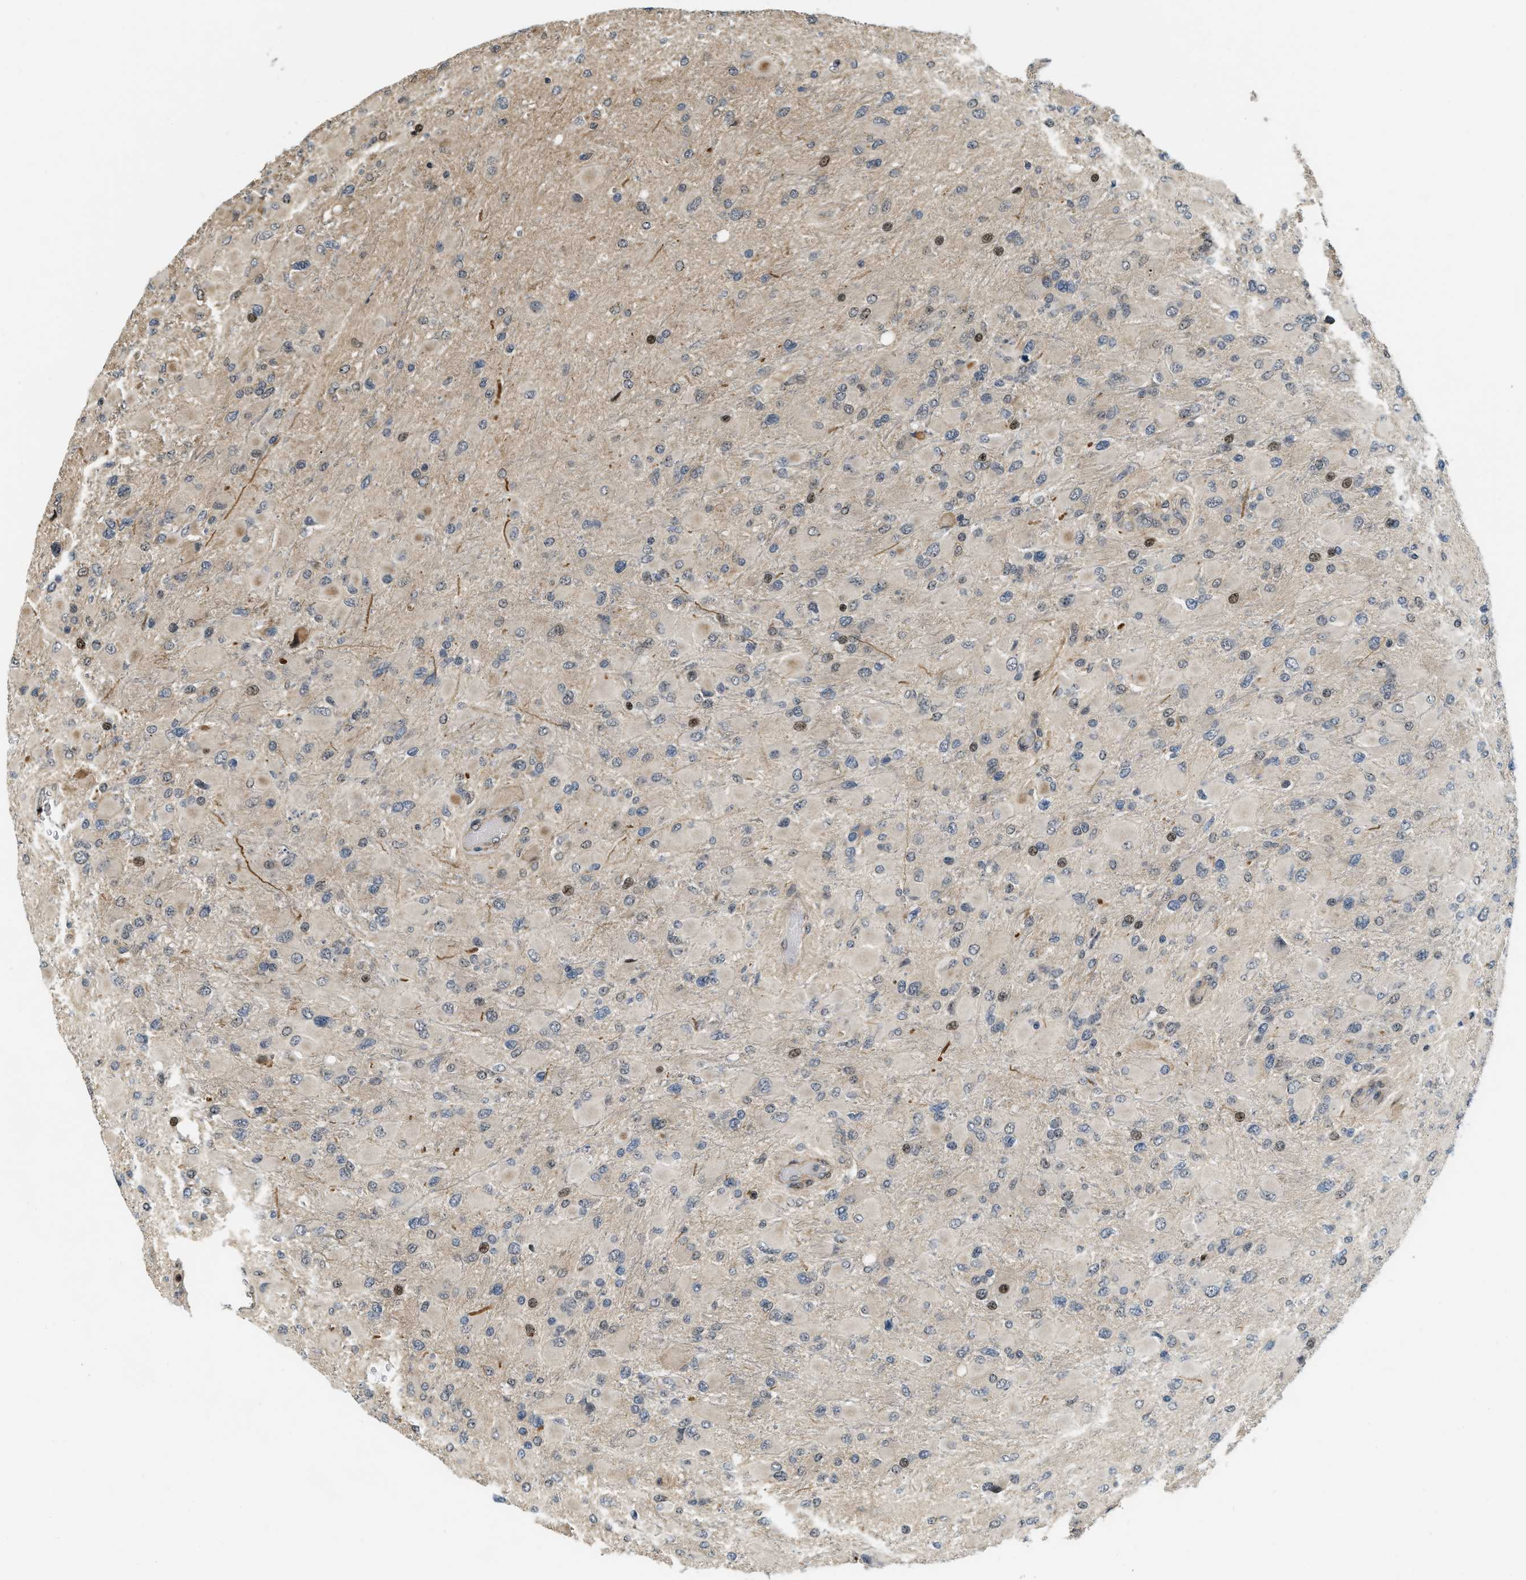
{"staining": {"intensity": "moderate", "quantity": "<25%", "location": "nuclear"}, "tissue": "glioma", "cell_type": "Tumor cells", "image_type": "cancer", "snomed": [{"axis": "morphology", "description": "Glioma, malignant, High grade"}, {"axis": "topography", "description": "Cerebral cortex"}], "caption": "This histopathology image demonstrates immunohistochemistry staining of human glioma, with low moderate nuclear expression in about <25% of tumor cells.", "gene": "LTA4H", "patient": {"sex": "female", "age": 36}}